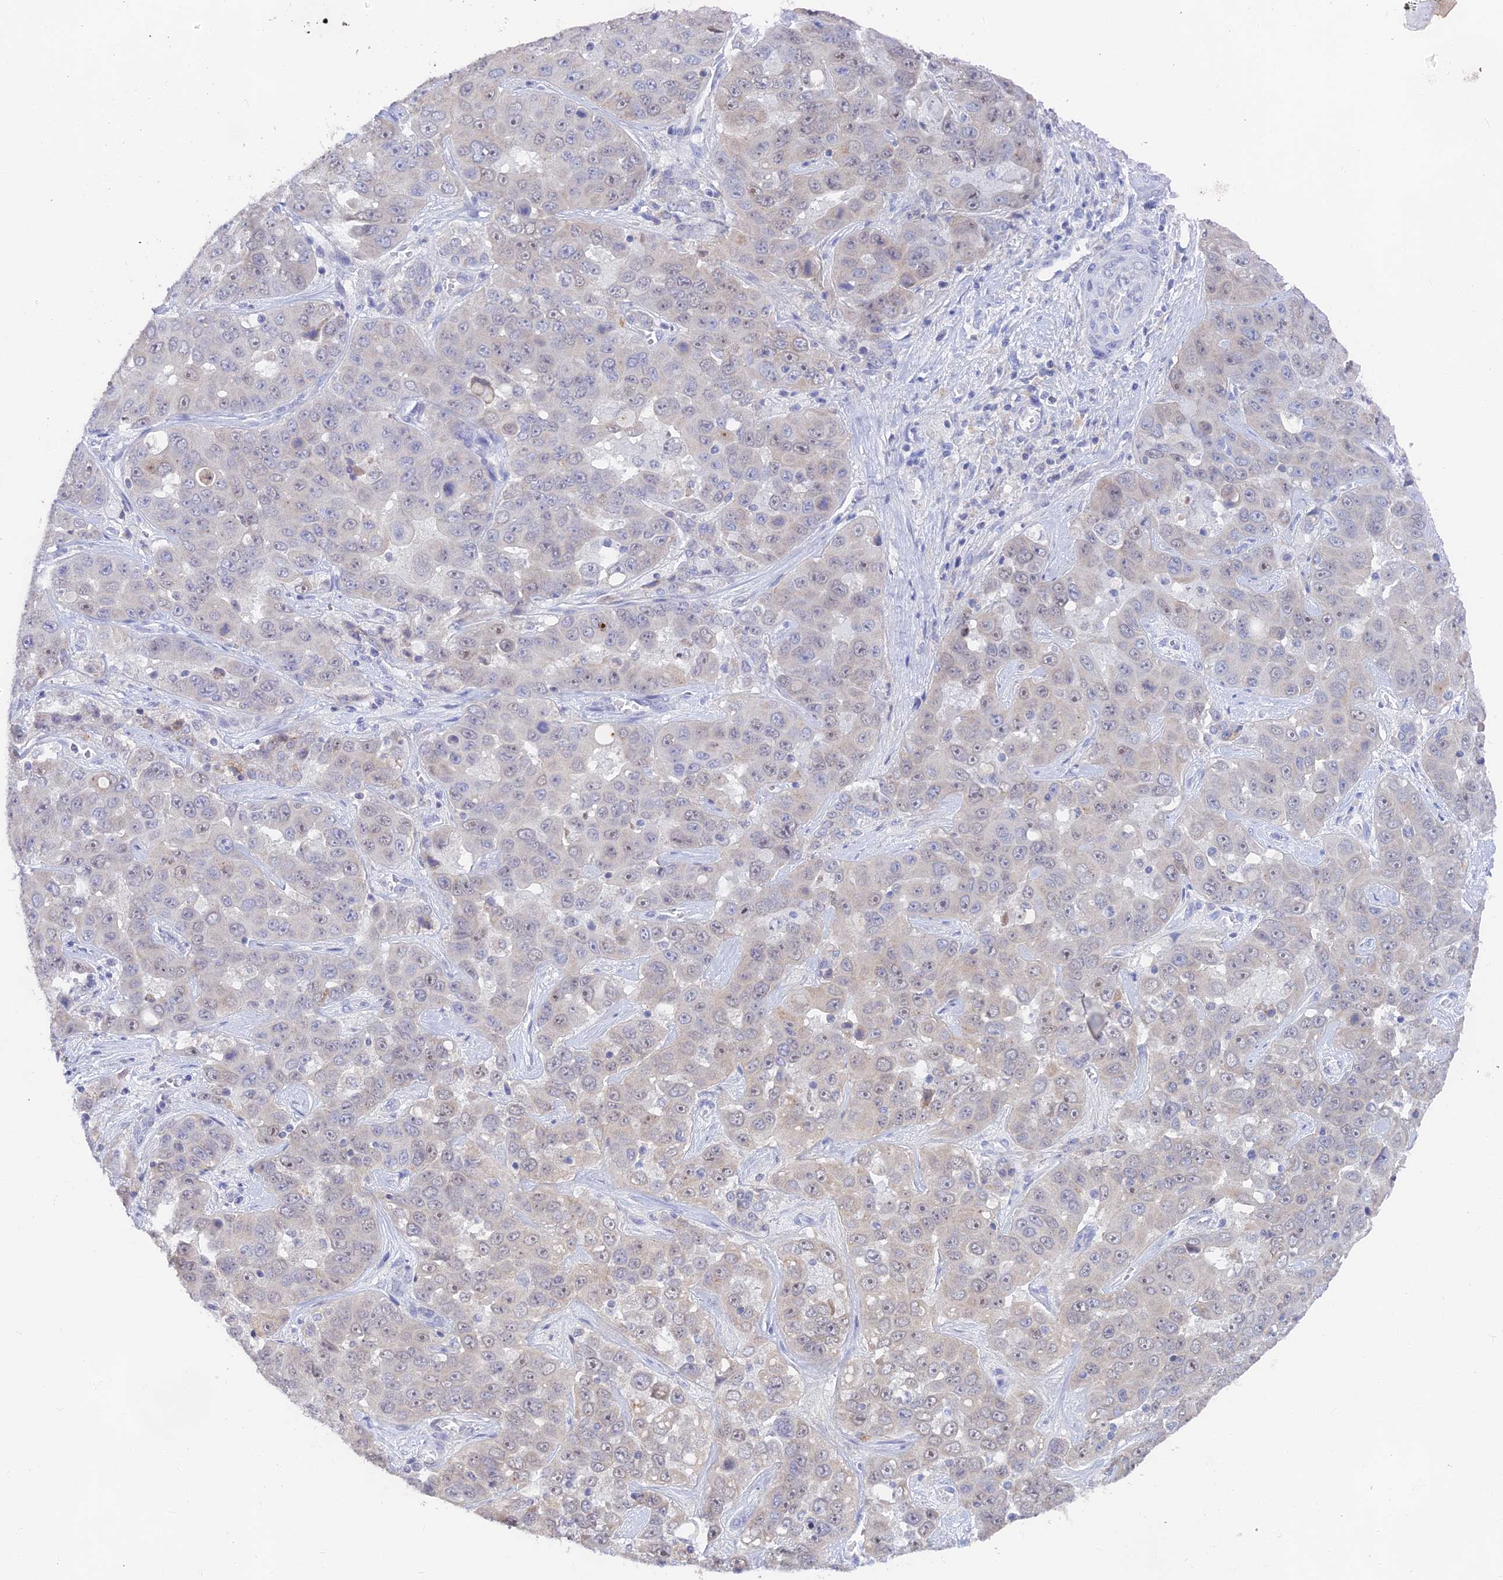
{"staining": {"intensity": "negative", "quantity": "none", "location": "none"}, "tissue": "liver cancer", "cell_type": "Tumor cells", "image_type": "cancer", "snomed": [{"axis": "morphology", "description": "Cholangiocarcinoma"}, {"axis": "topography", "description": "Liver"}], "caption": "Image shows no protein staining in tumor cells of liver cancer (cholangiocarcinoma) tissue. (Immunohistochemistry (ihc), brightfield microscopy, high magnification).", "gene": "LRIF1", "patient": {"sex": "female", "age": 52}}